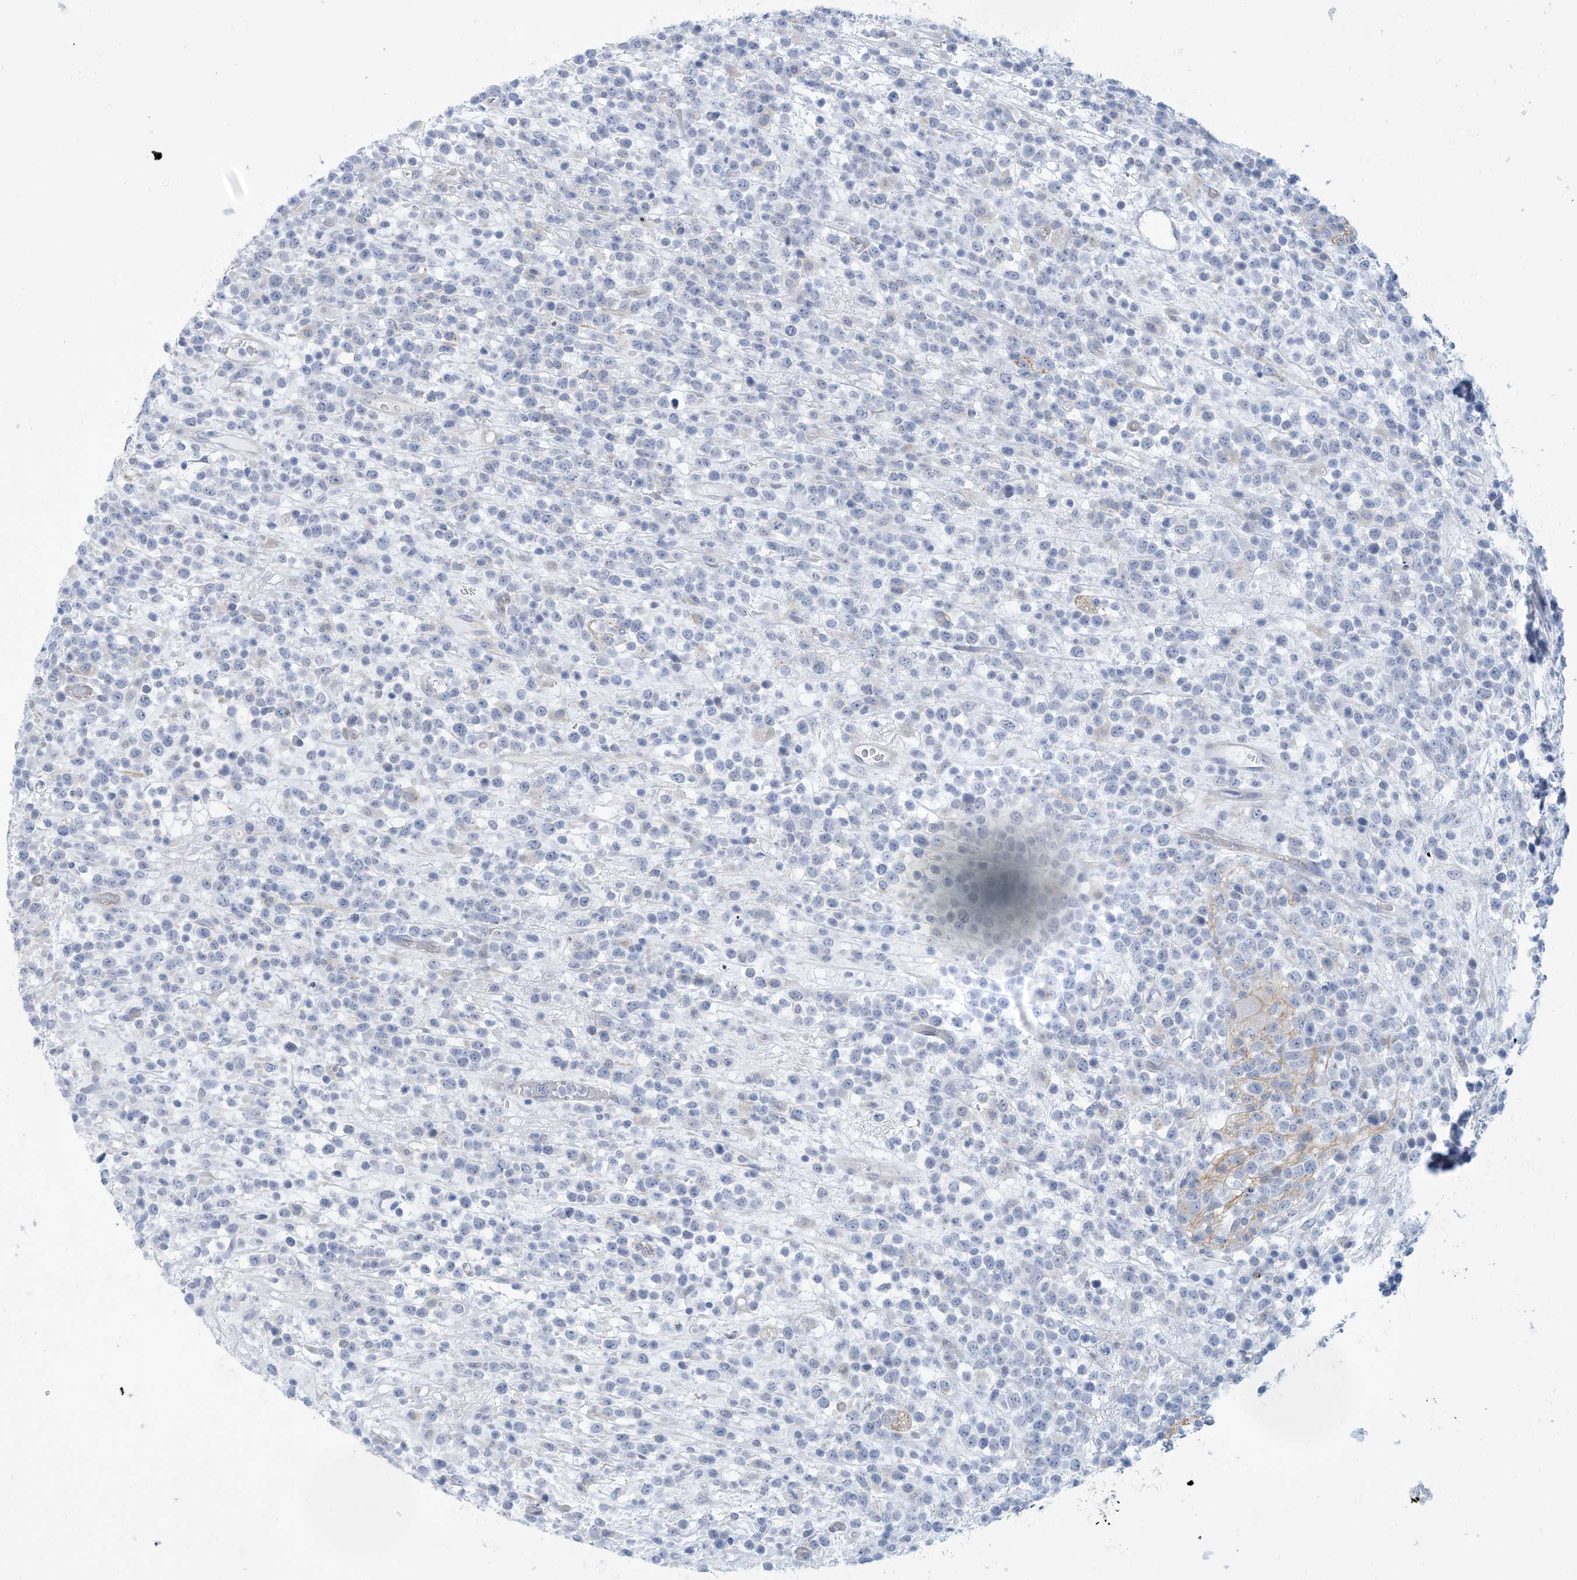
{"staining": {"intensity": "negative", "quantity": "none", "location": "none"}, "tissue": "lymphoma", "cell_type": "Tumor cells", "image_type": "cancer", "snomed": [{"axis": "morphology", "description": "Malignant lymphoma, non-Hodgkin's type, High grade"}, {"axis": "topography", "description": "Colon"}], "caption": "Immunohistochemical staining of lymphoma exhibits no significant positivity in tumor cells.", "gene": "ABHD13", "patient": {"sex": "female", "age": 53}}